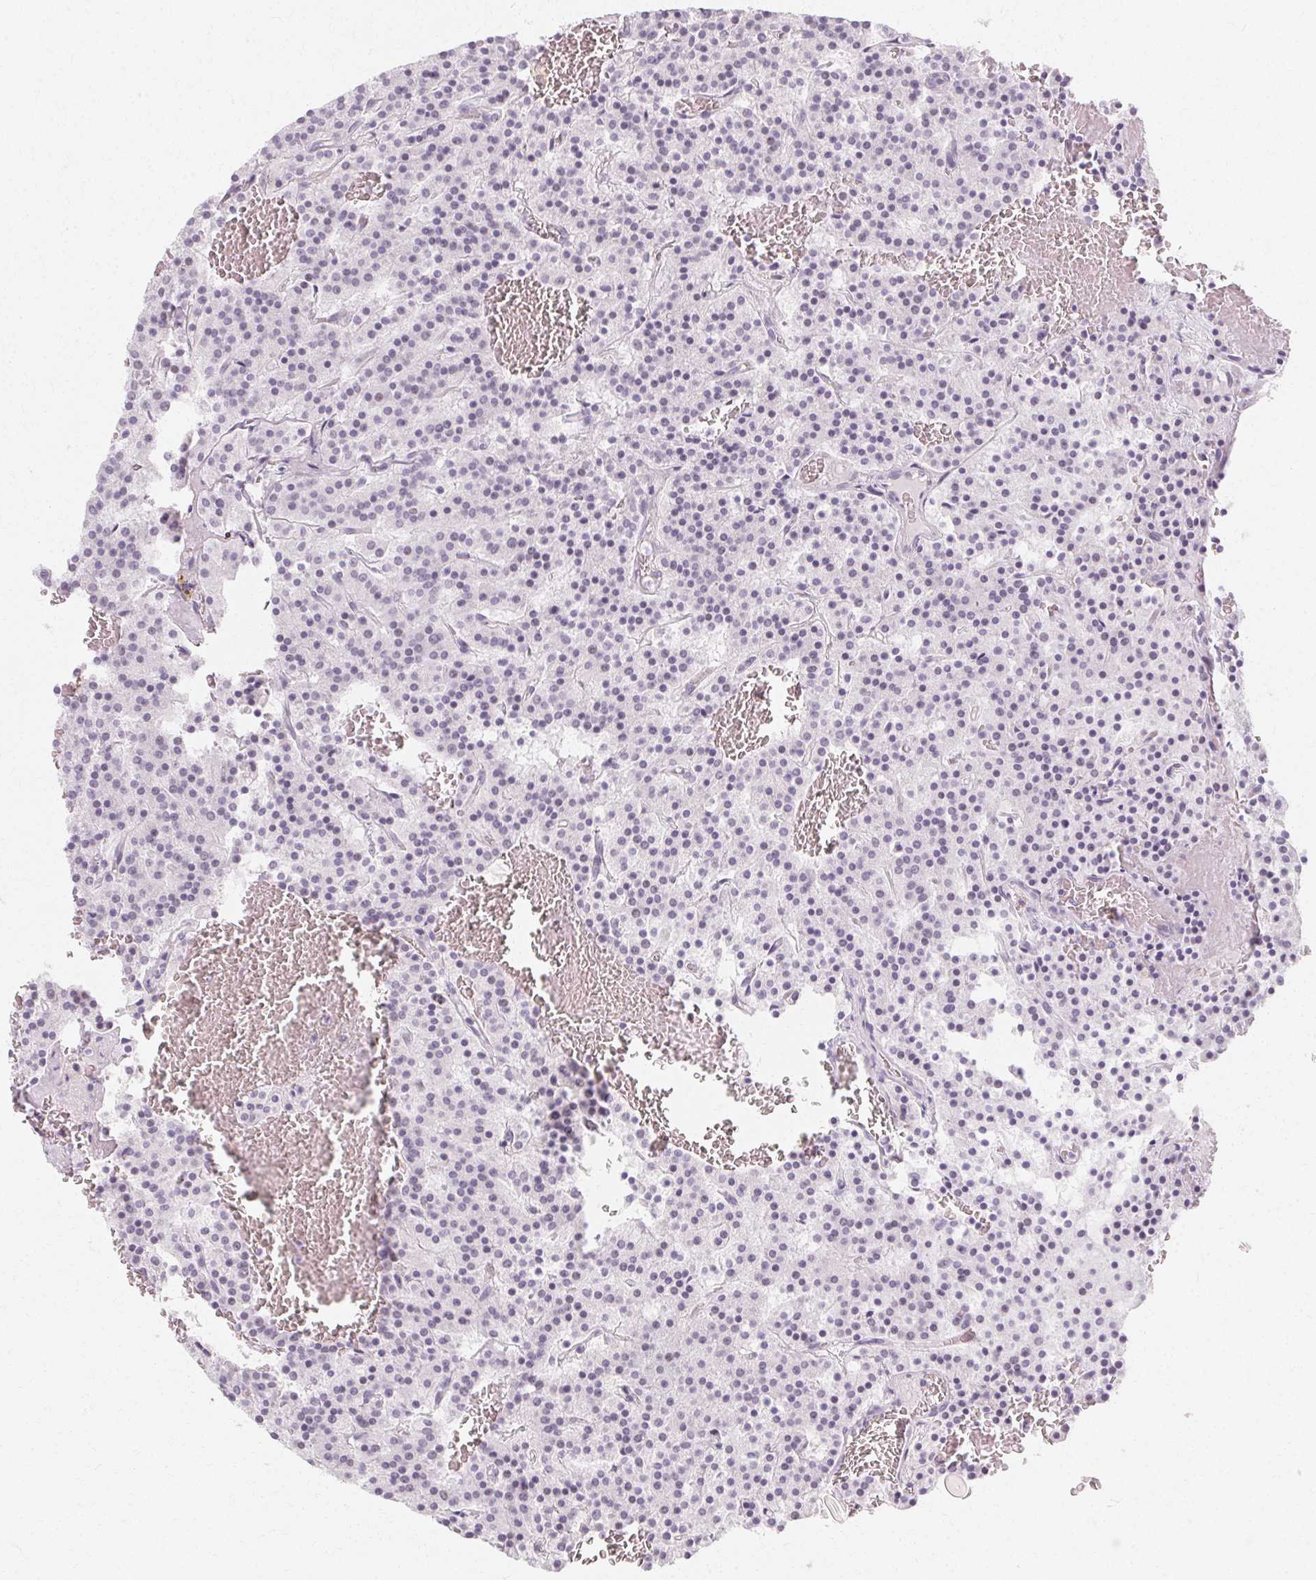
{"staining": {"intensity": "negative", "quantity": "none", "location": "none"}, "tissue": "carcinoid", "cell_type": "Tumor cells", "image_type": "cancer", "snomed": [{"axis": "morphology", "description": "Carcinoid, malignant, NOS"}, {"axis": "topography", "description": "Lung"}], "caption": "The image demonstrates no significant positivity in tumor cells of carcinoid. (DAB (3,3'-diaminobenzidine) IHC with hematoxylin counter stain).", "gene": "SYNPR", "patient": {"sex": "male", "age": 70}}